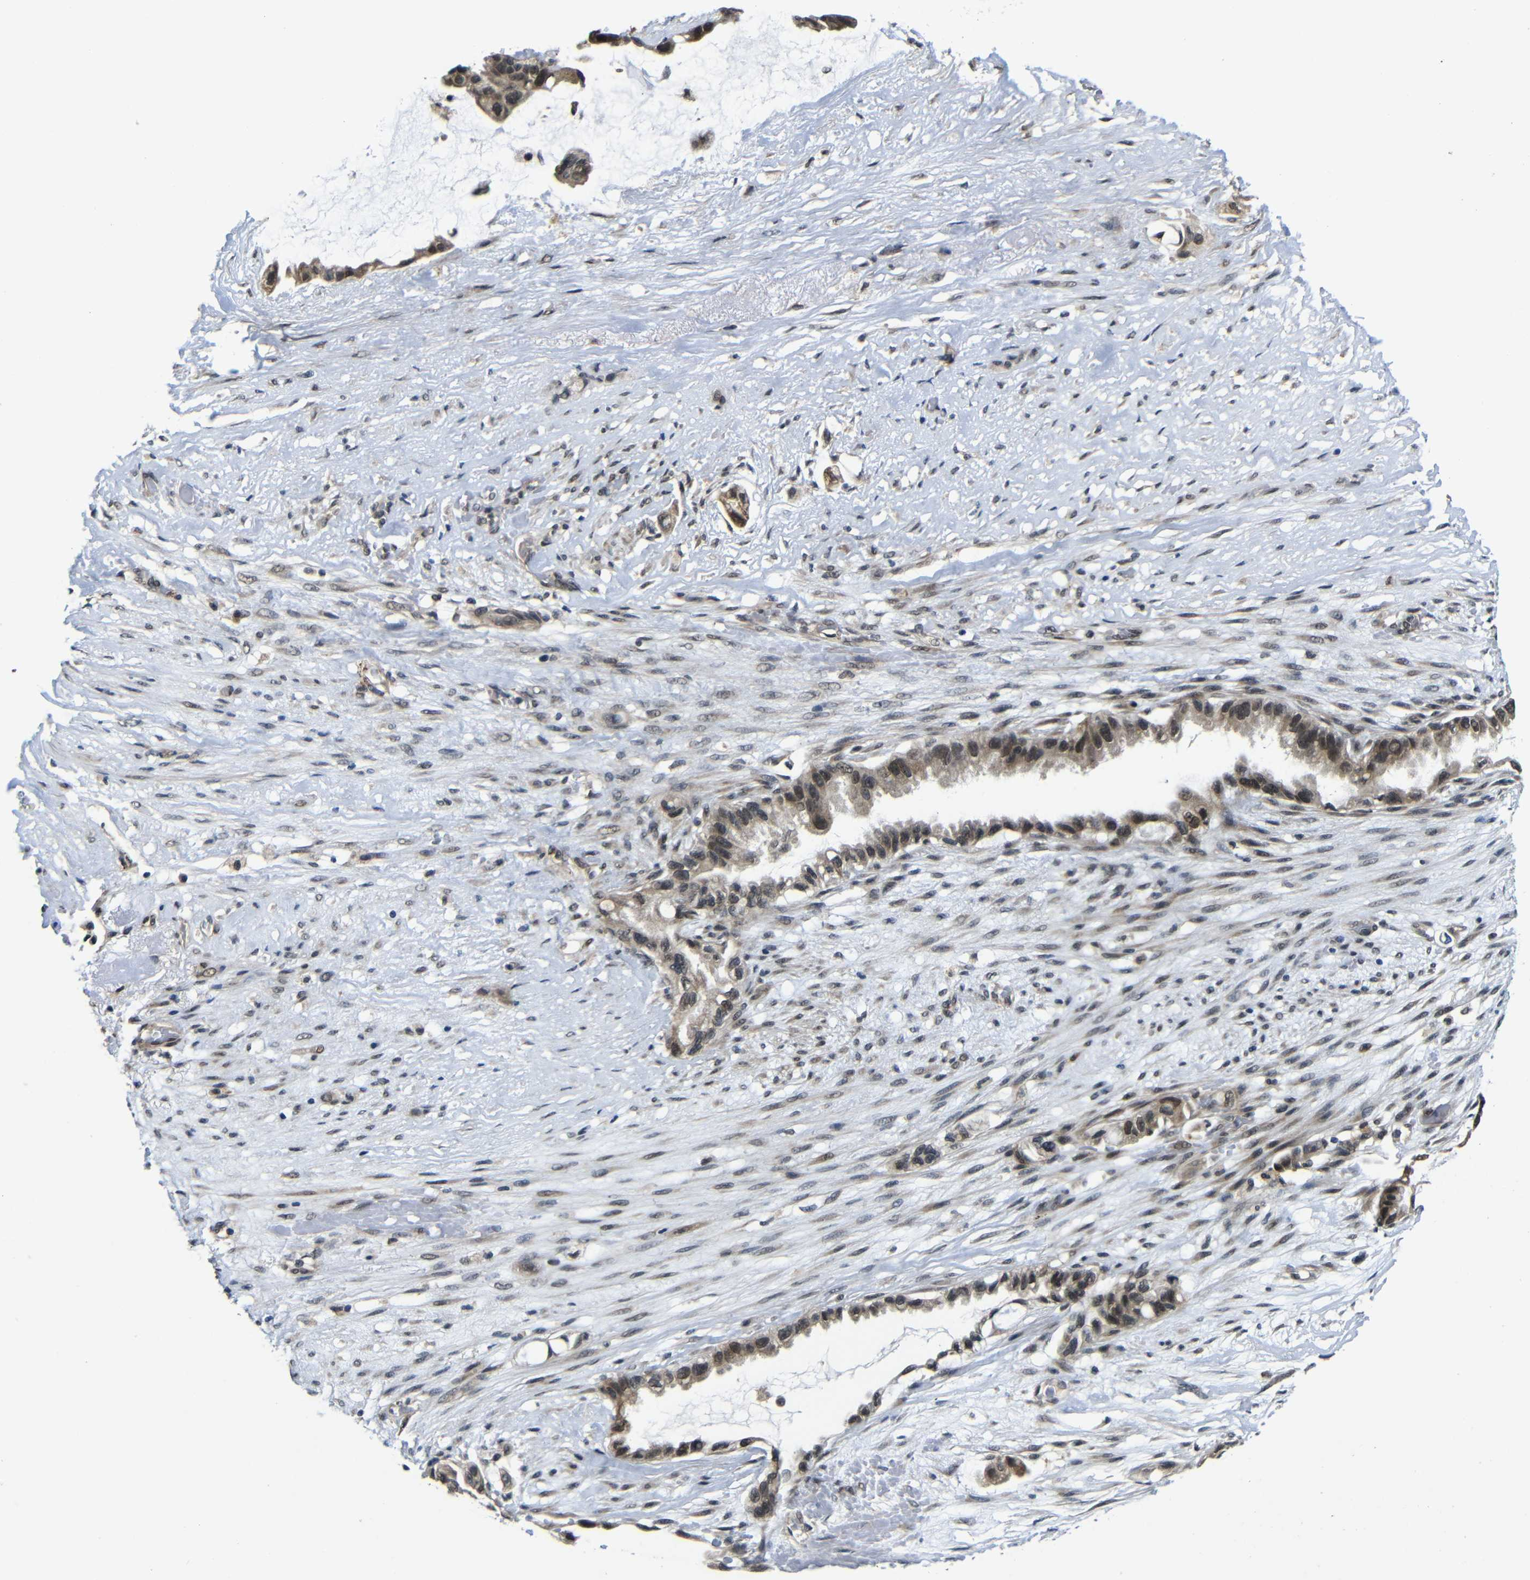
{"staining": {"intensity": "weak", "quantity": ">75%", "location": "cytoplasmic/membranous,nuclear"}, "tissue": "liver cancer", "cell_type": "Tumor cells", "image_type": "cancer", "snomed": [{"axis": "morphology", "description": "Cholangiocarcinoma"}, {"axis": "topography", "description": "Liver"}], "caption": "This is an image of immunohistochemistry (IHC) staining of liver cancer (cholangiocarcinoma), which shows weak staining in the cytoplasmic/membranous and nuclear of tumor cells.", "gene": "FAM172A", "patient": {"sex": "female", "age": 65}}